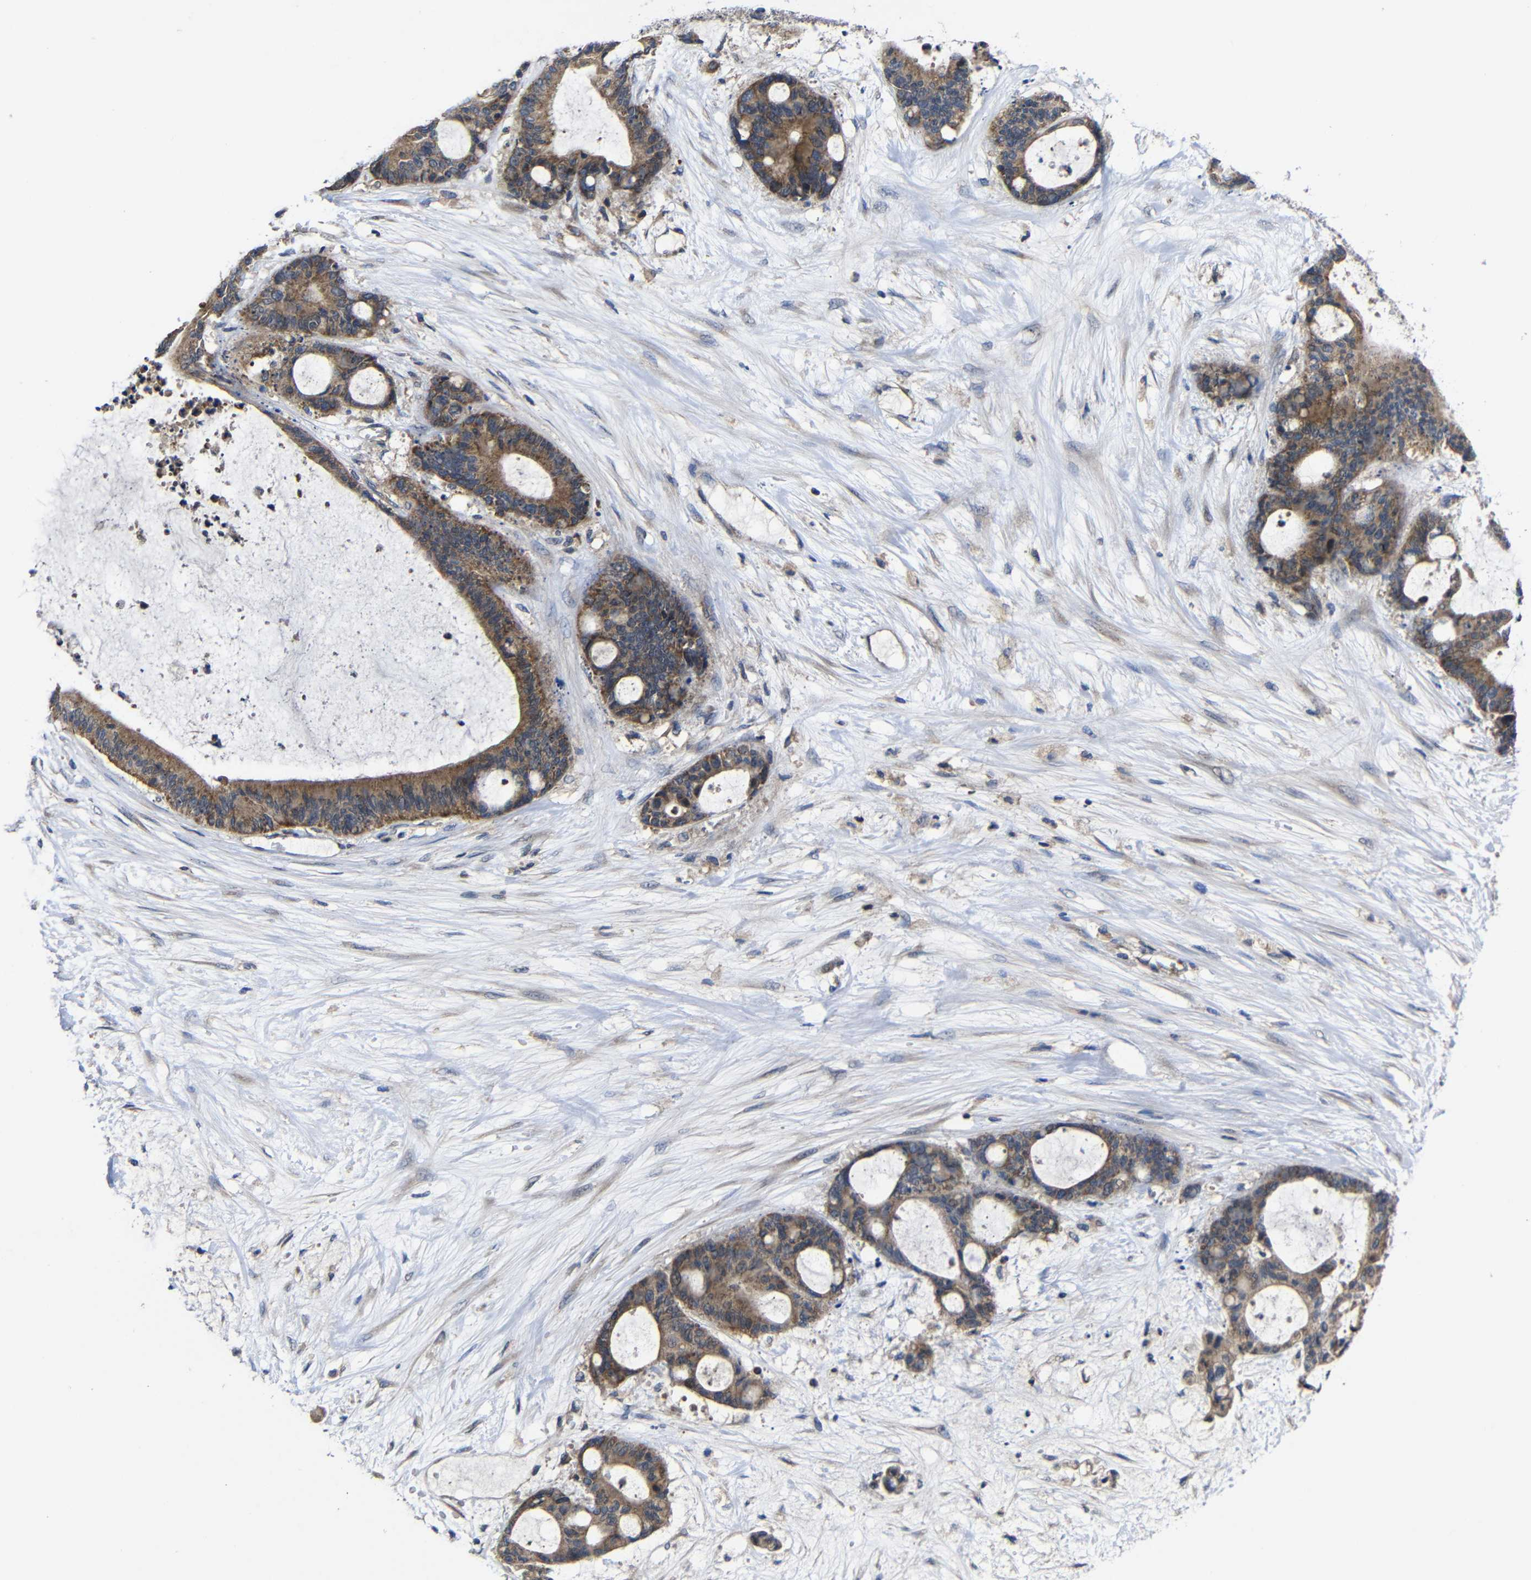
{"staining": {"intensity": "moderate", "quantity": ">75%", "location": "cytoplasmic/membranous"}, "tissue": "liver cancer", "cell_type": "Tumor cells", "image_type": "cancer", "snomed": [{"axis": "morphology", "description": "Cholangiocarcinoma"}, {"axis": "topography", "description": "Liver"}], "caption": "Immunohistochemical staining of liver cholangiocarcinoma displays medium levels of moderate cytoplasmic/membranous positivity in approximately >75% of tumor cells.", "gene": "LPAR5", "patient": {"sex": "female", "age": 73}}